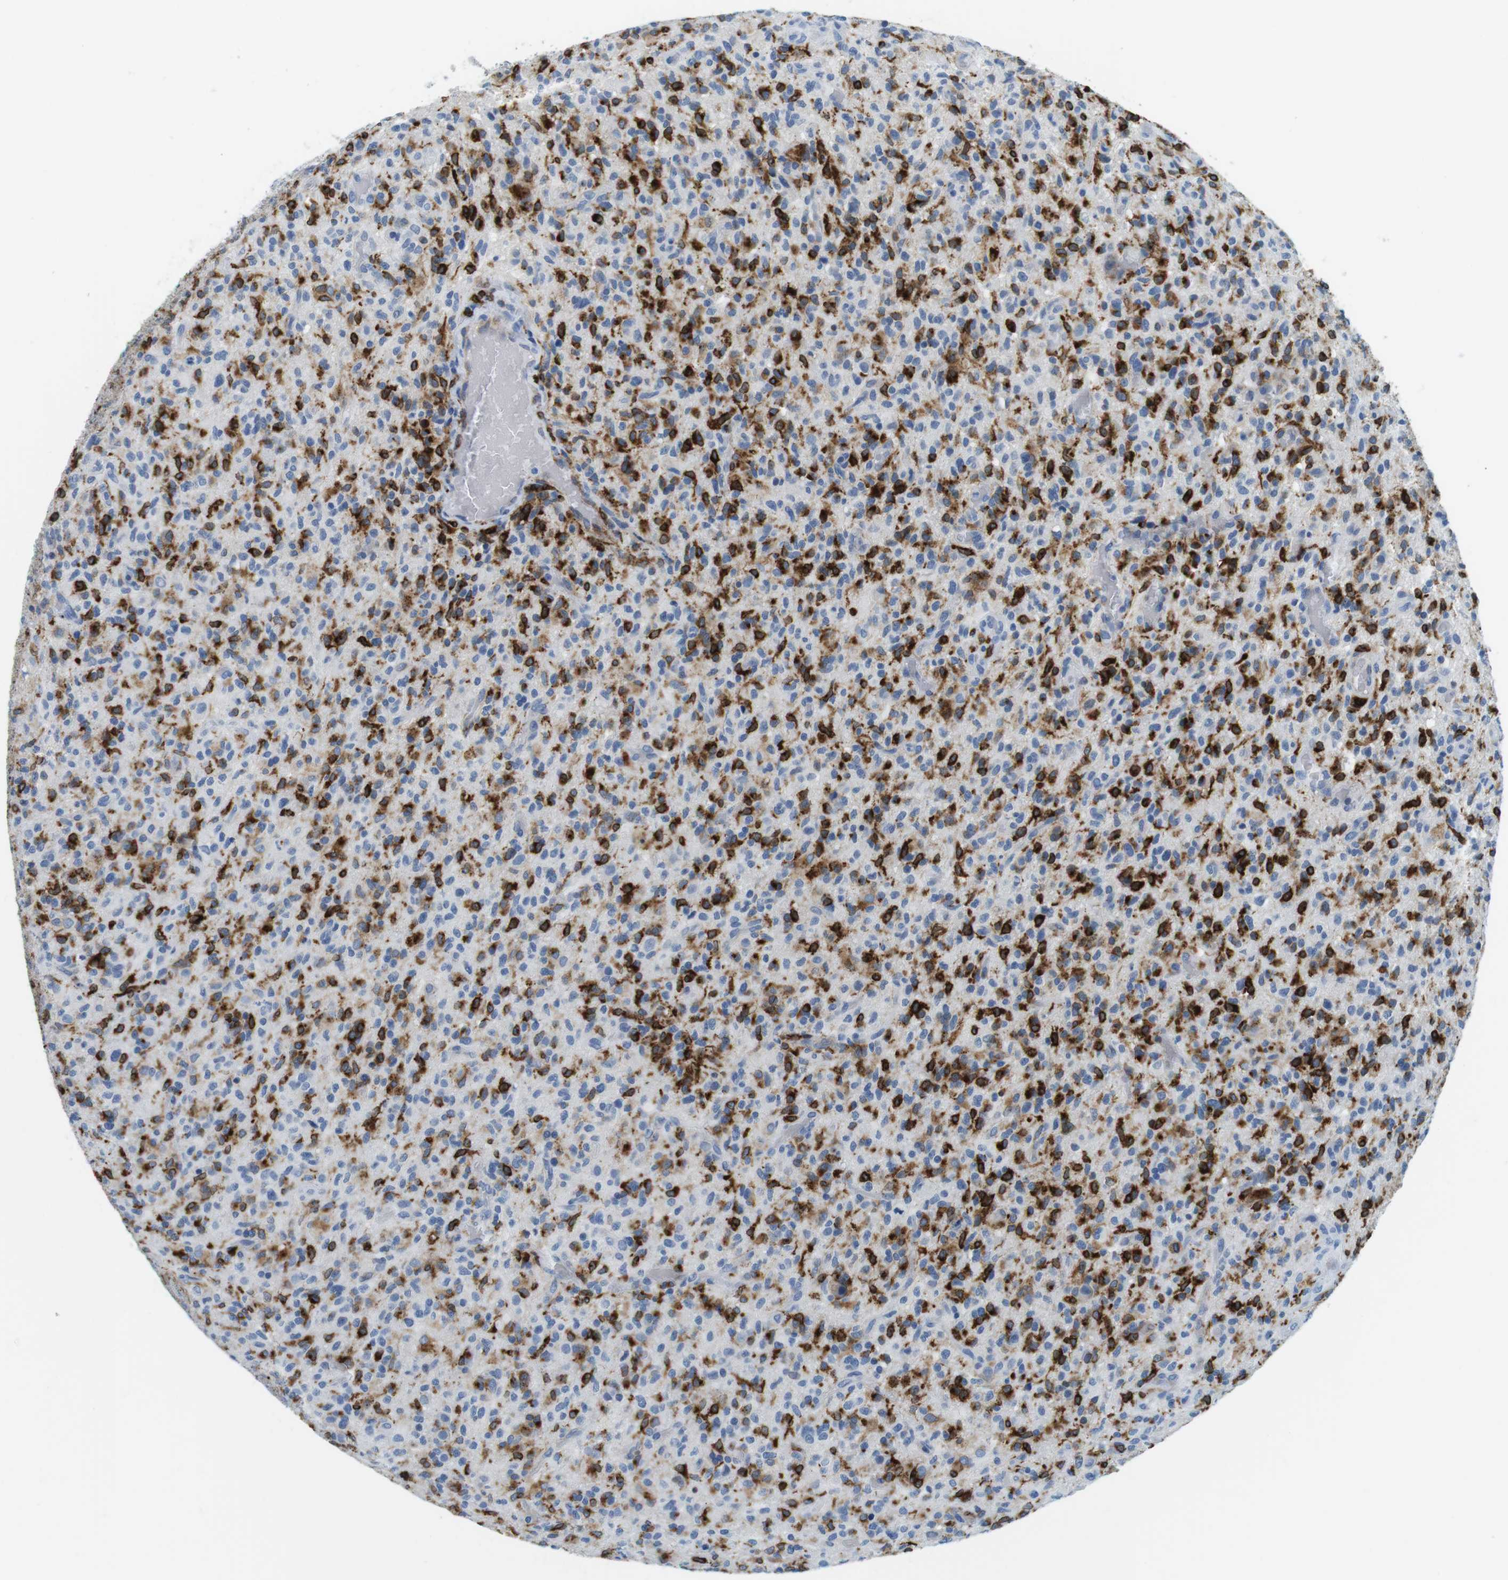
{"staining": {"intensity": "strong", "quantity": "25%-75%", "location": "cytoplasmic/membranous"}, "tissue": "glioma", "cell_type": "Tumor cells", "image_type": "cancer", "snomed": [{"axis": "morphology", "description": "Glioma, malignant, High grade"}, {"axis": "topography", "description": "Brain"}], "caption": "DAB (3,3'-diaminobenzidine) immunohistochemical staining of human glioma reveals strong cytoplasmic/membranous protein expression in approximately 25%-75% of tumor cells. (Stains: DAB (3,3'-diaminobenzidine) in brown, nuclei in blue, Microscopy: brightfield microscopy at high magnification).", "gene": "CIITA", "patient": {"sex": "male", "age": 71}}